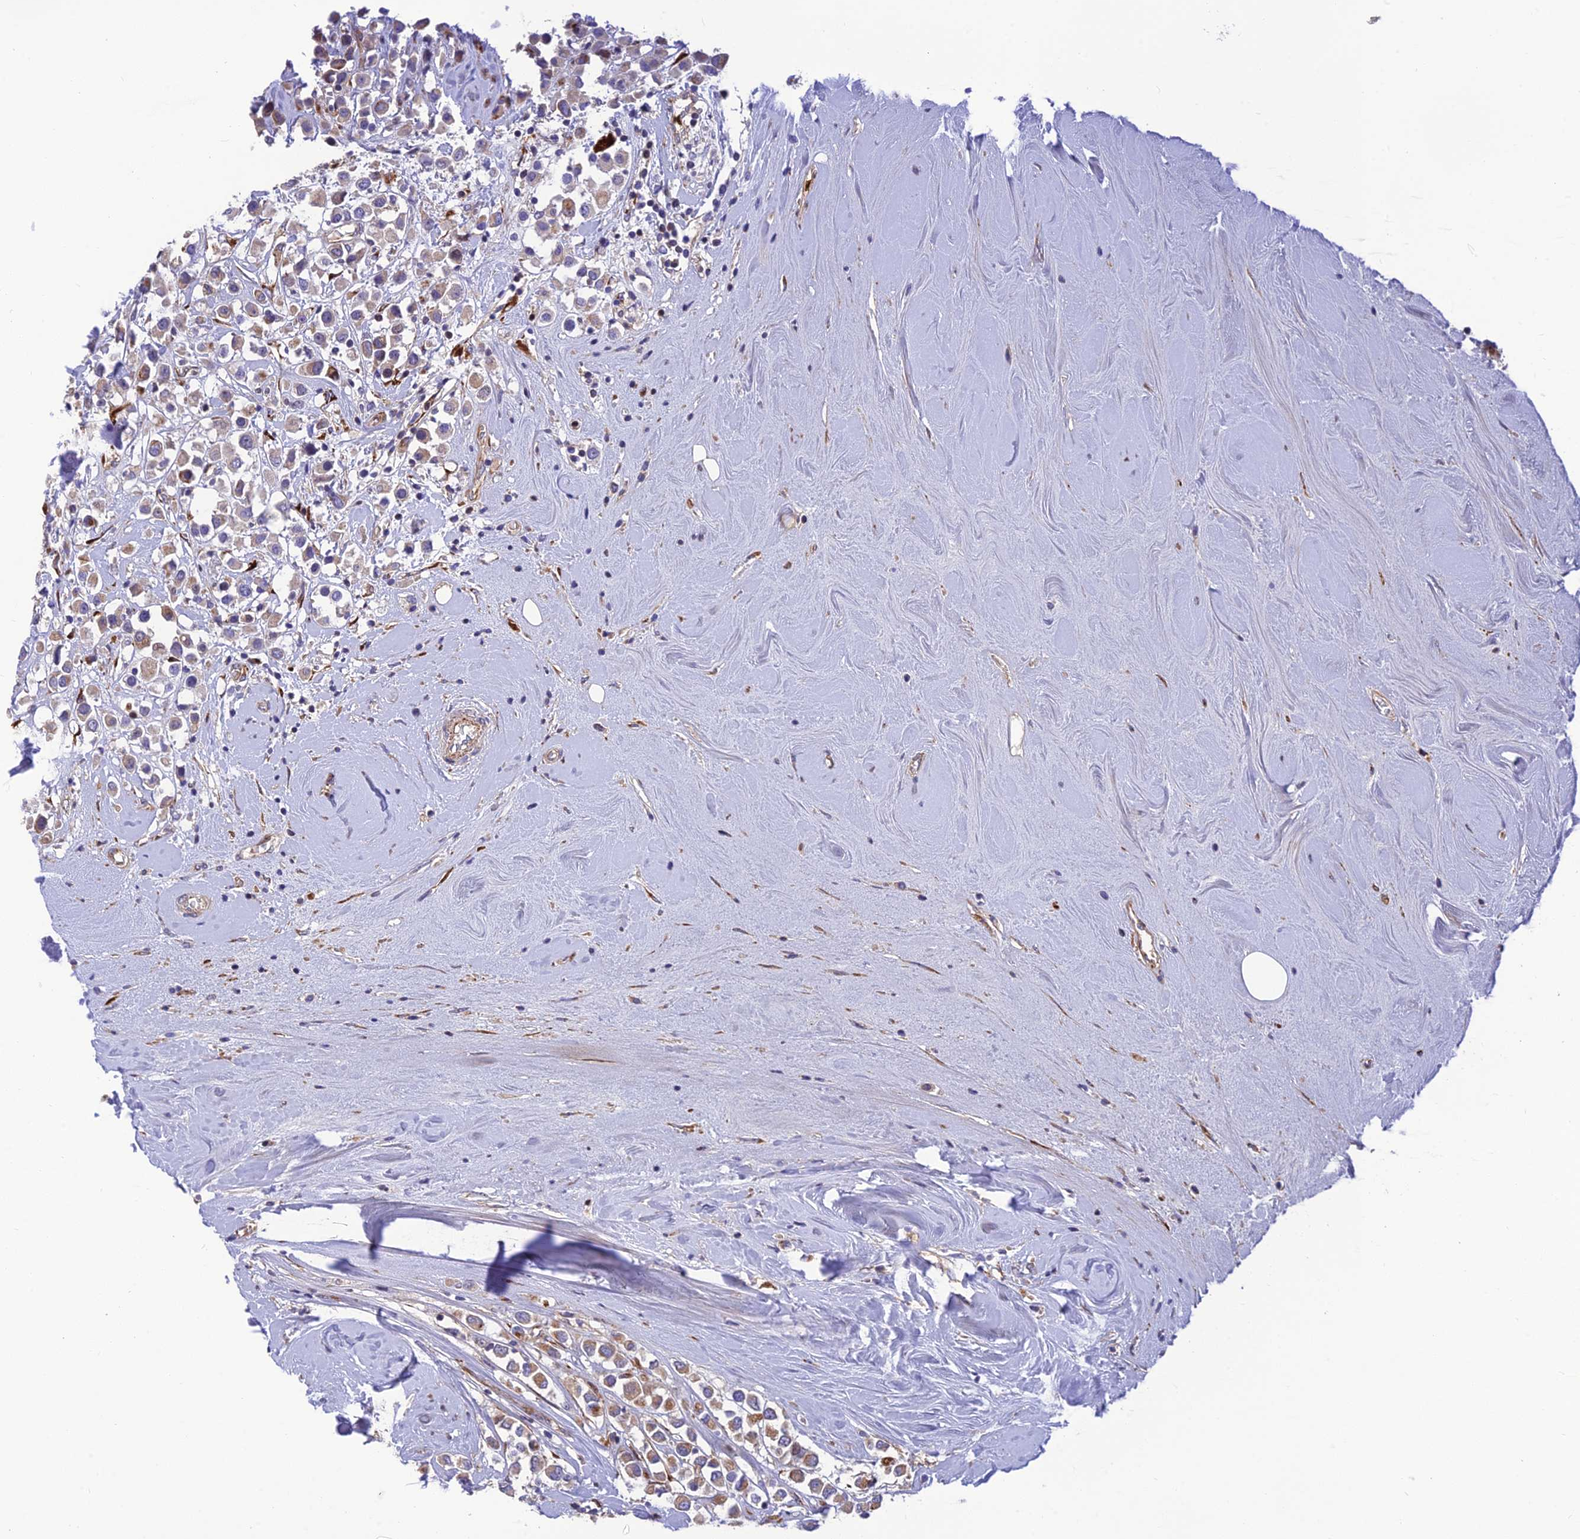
{"staining": {"intensity": "moderate", "quantity": ">75%", "location": "cytoplasmic/membranous"}, "tissue": "breast cancer", "cell_type": "Tumor cells", "image_type": "cancer", "snomed": [{"axis": "morphology", "description": "Duct carcinoma"}, {"axis": "topography", "description": "Breast"}], "caption": "Moderate cytoplasmic/membranous protein staining is identified in approximately >75% of tumor cells in breast invasive ductal carcinoma.", "gene": "CPSF4L", "patient": {"sex": "female", "age": 61}}